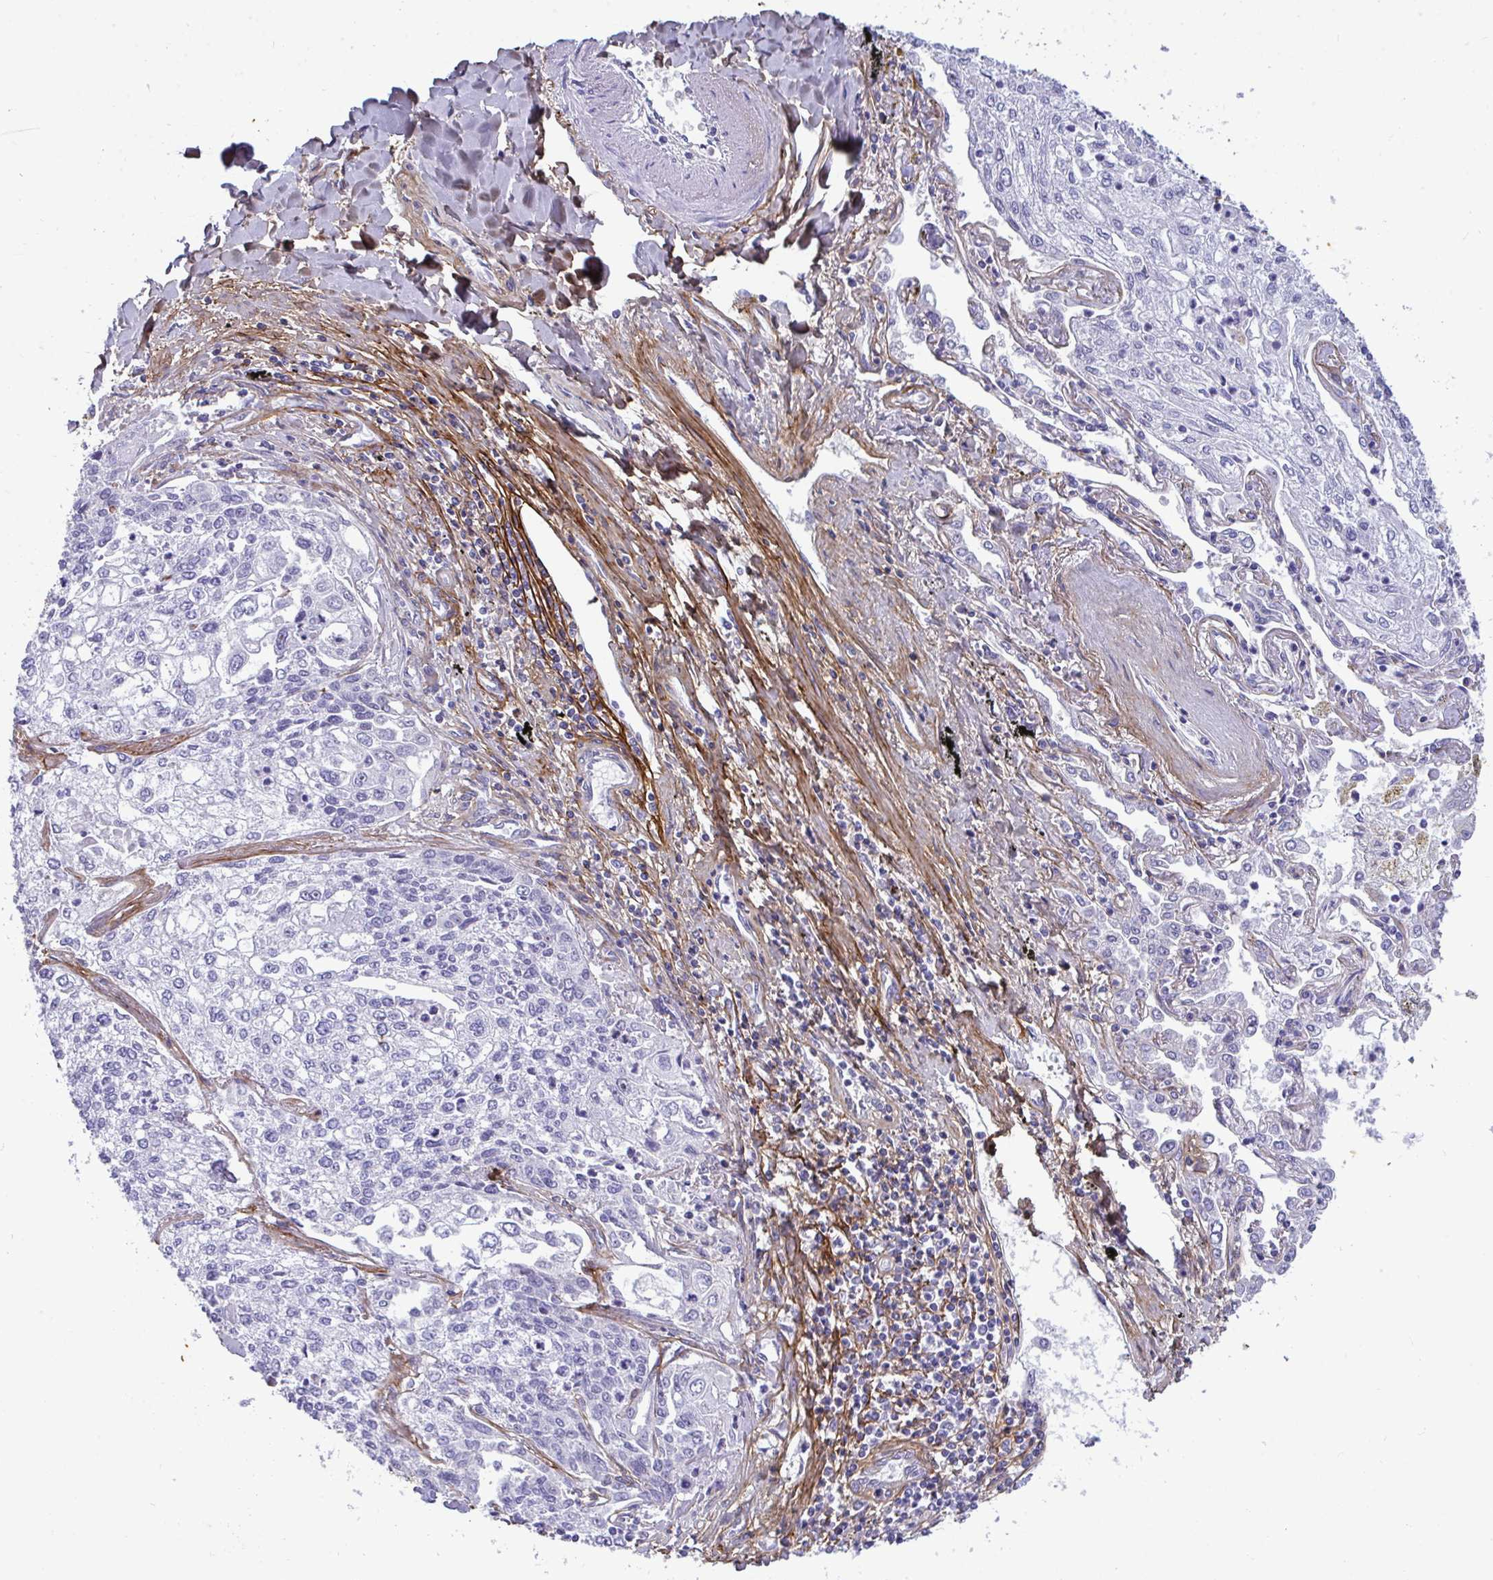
{"staining": {"intensity": "negative", "quantity": "none", "location": "none"}, "tissue": "lung cancer", "cell_type": "Tumor cells", "image_type": "cancer", "snomed": [{"axis": "morphology", "description": "Squamous cell carcinoma, NOS"}, {"axis": "topography", "description": "Lung"}], "caption": "Tumor cells show no significant staining in lung cancer.", "gene": "LHFPL6", "patient": {"sex": "male", "age": 74}}